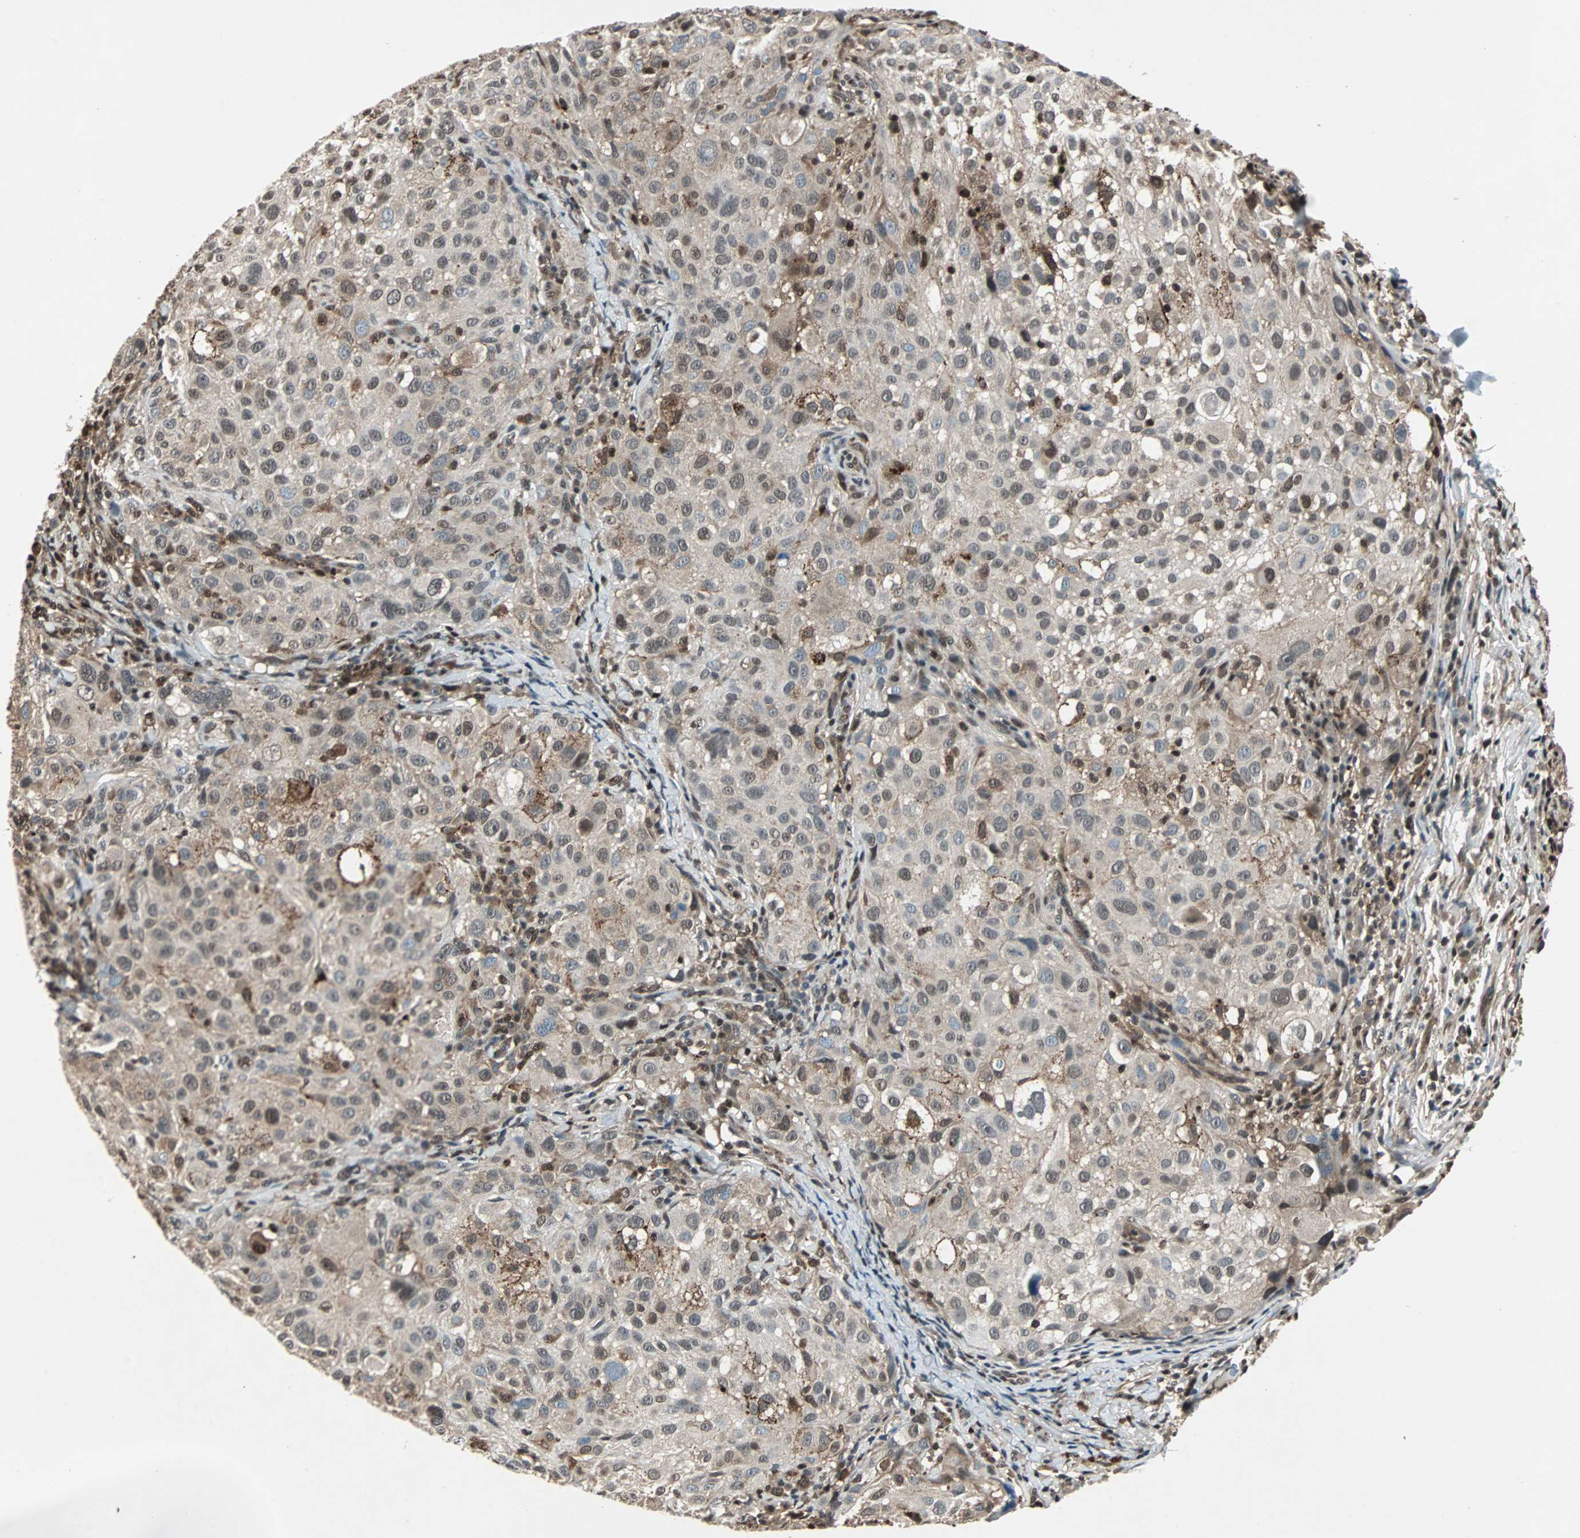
{"staining": {"intensity": "weak", "quantity": "25%-75%", "location": "cytoplasmic/membranous,nuclear"}, "tissue": "melanoma", "cell_type": "Tumor cells", "image_type": "cancer", "snomed": [{"axis": "morphology", "description": "Necrosis, NOS"}, {"axis": "morphology", "description": "Malignant melanoma, NOS"}, {"axis": "topography", "description": "Skin"}], "caption": "Protein expression analysis of melanoma demonstrates weak cytoplasmic/membranous and nuclear positivity in approximately 25%-75% of tumor cells.", "gene": "ACLY", "patient": {"sex": "female", "age": 87}}